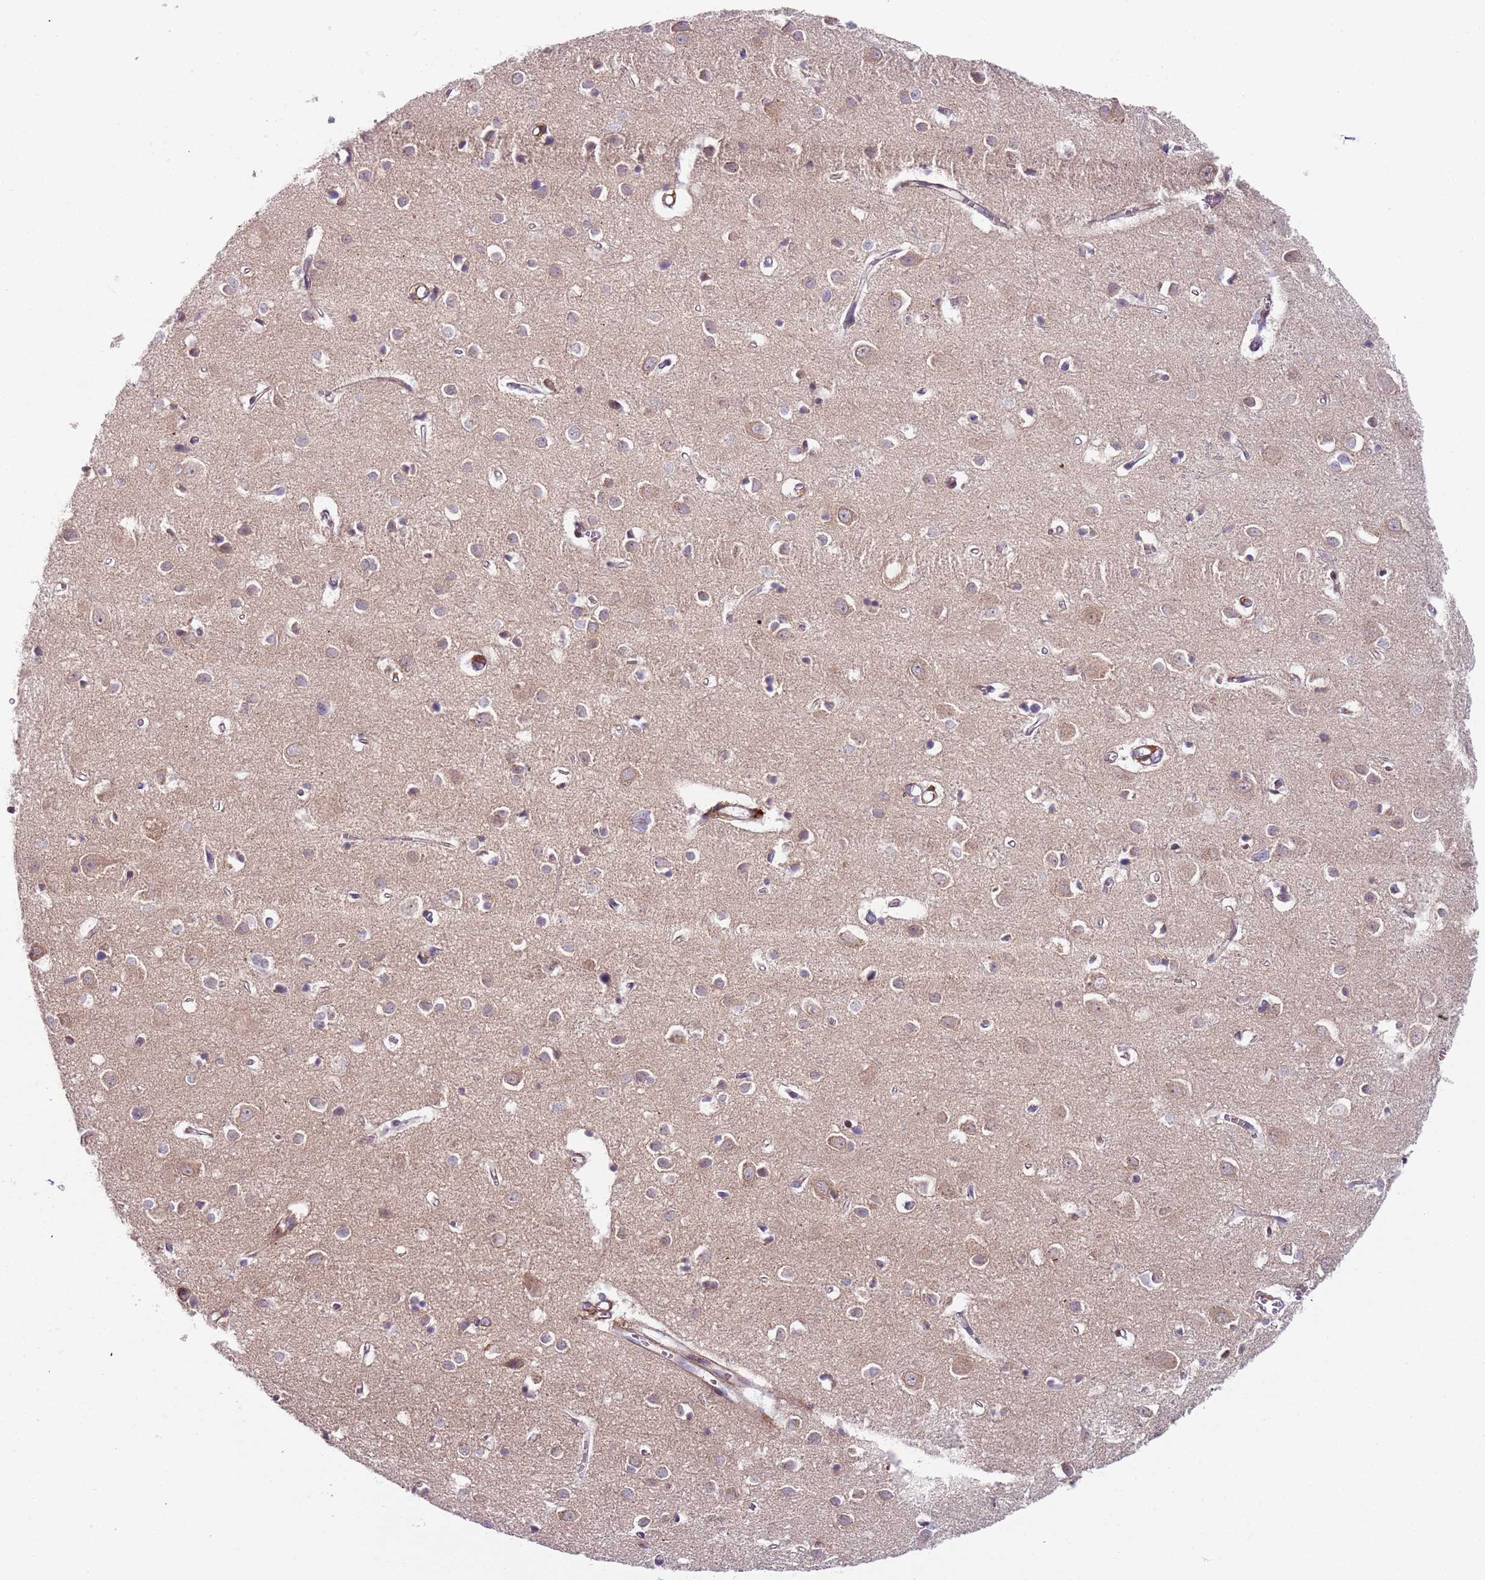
{"staining": {"intensity": "weak", "quantity": "25%-75%", "location": "cytoplasmic/membranous"}, "tissue": "cerebral cortex", "cell_type": "Endothelial cells", "image_type": "normal", "snomed": [{"axis": "morphology", "description": "Normal tissue, NOS"}, {"axis": "topography", "description": "Cerebral cortex"}], "caption": "Weak cytoplasmic/membranous expression for a protein is appreciated in about 25%-75% of endothelial cells of normal cerebral cortex using immunohistochemistry (IHC).", "gene": "VWCE", "patient": {"sex": "female", "age": 64}}